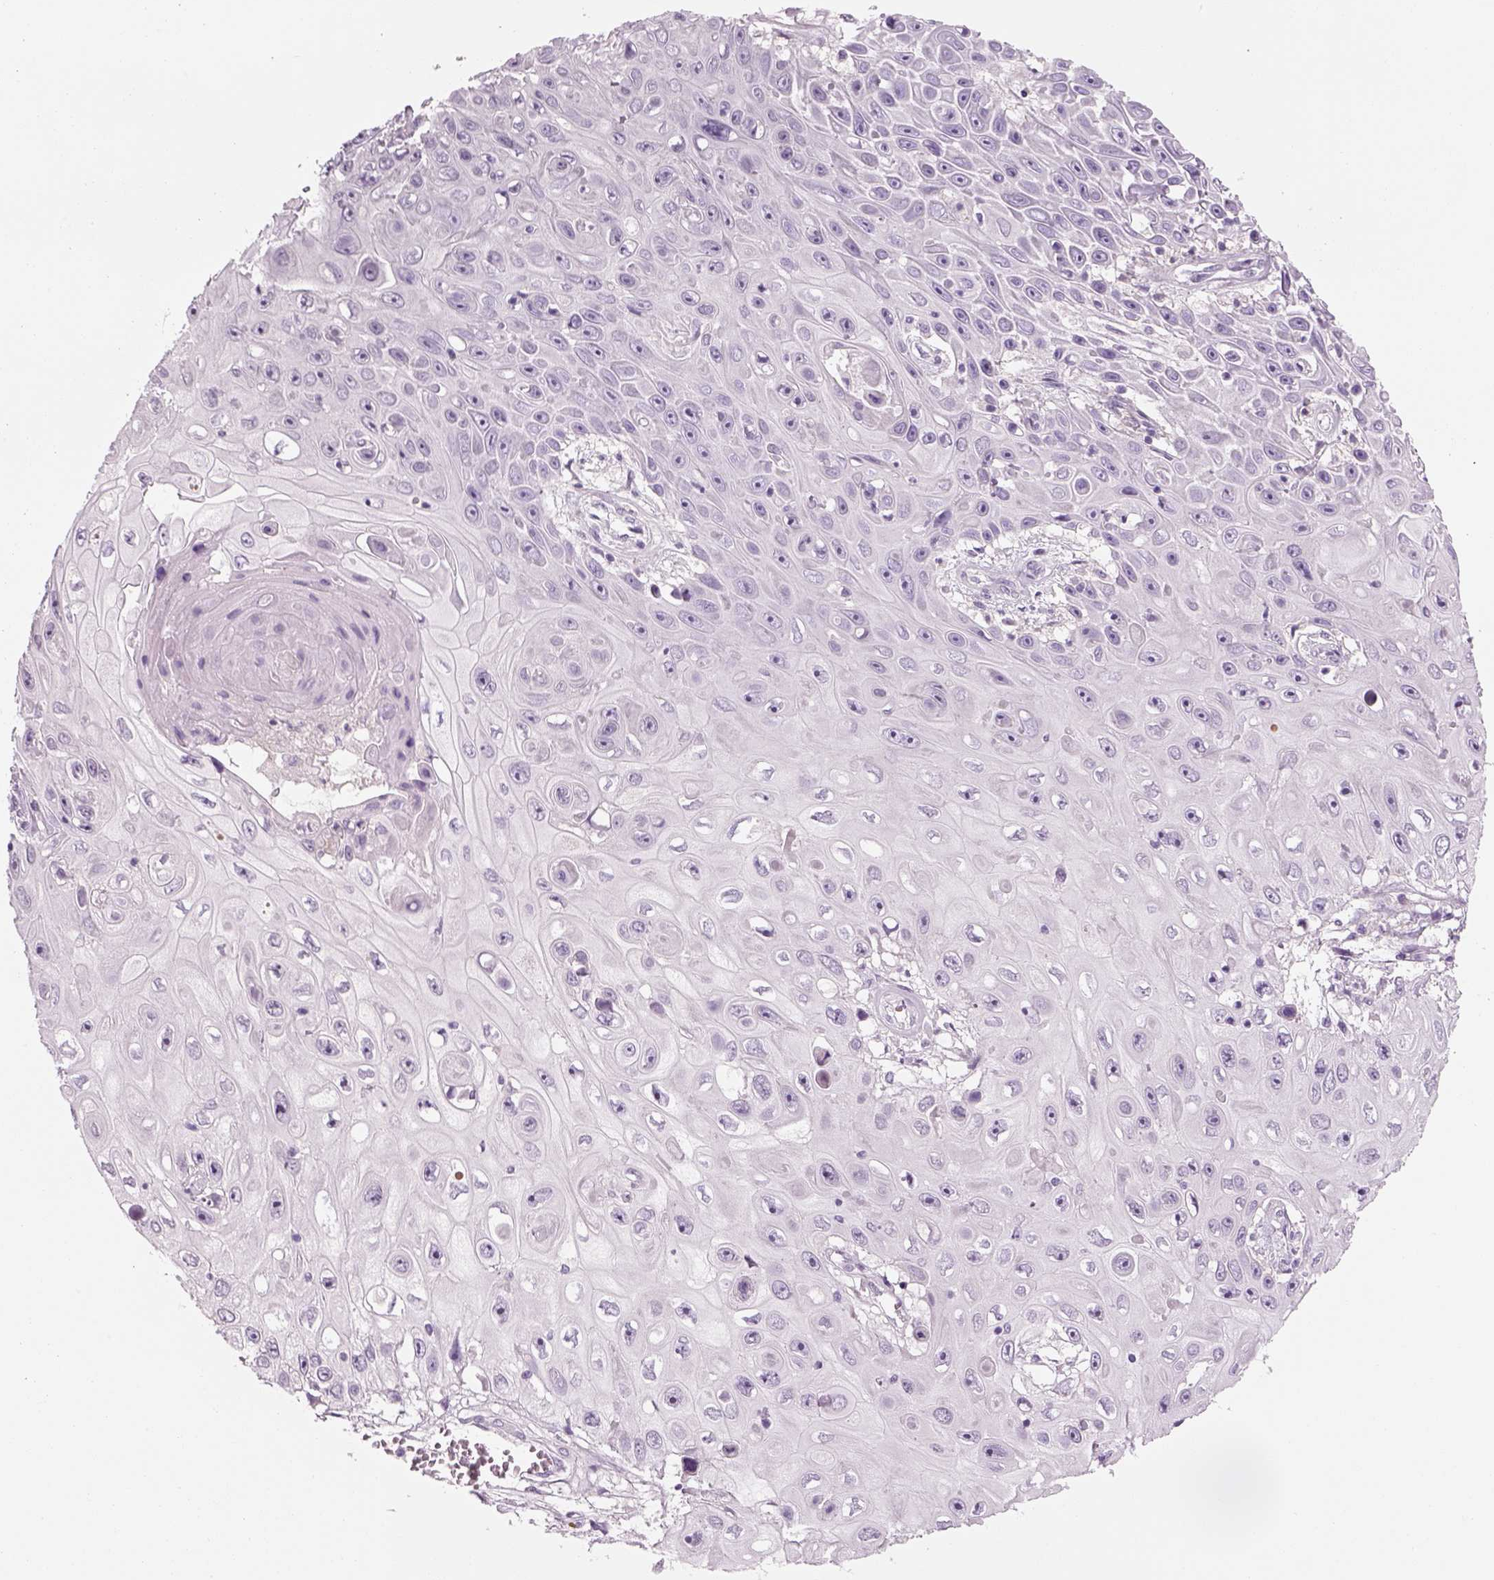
{"staining": {"intensity": "negative", "quantity": "none", "location": "none"}, "tissue": "skin cancer", "cell_type": "Tumor cells", "image_type": "cancer", "snomed": [{"axis": "morphology", "description": "Squamous cell carcinoma, NOS"}, {"axis": "topography", "description": "Skin"}], "caption": "Tumor cells show no significant positivity in skin cancer. Nuclei are stained in blue.", "gene": "MDH1B", "patient": {"sex": "male", "age": 82}}